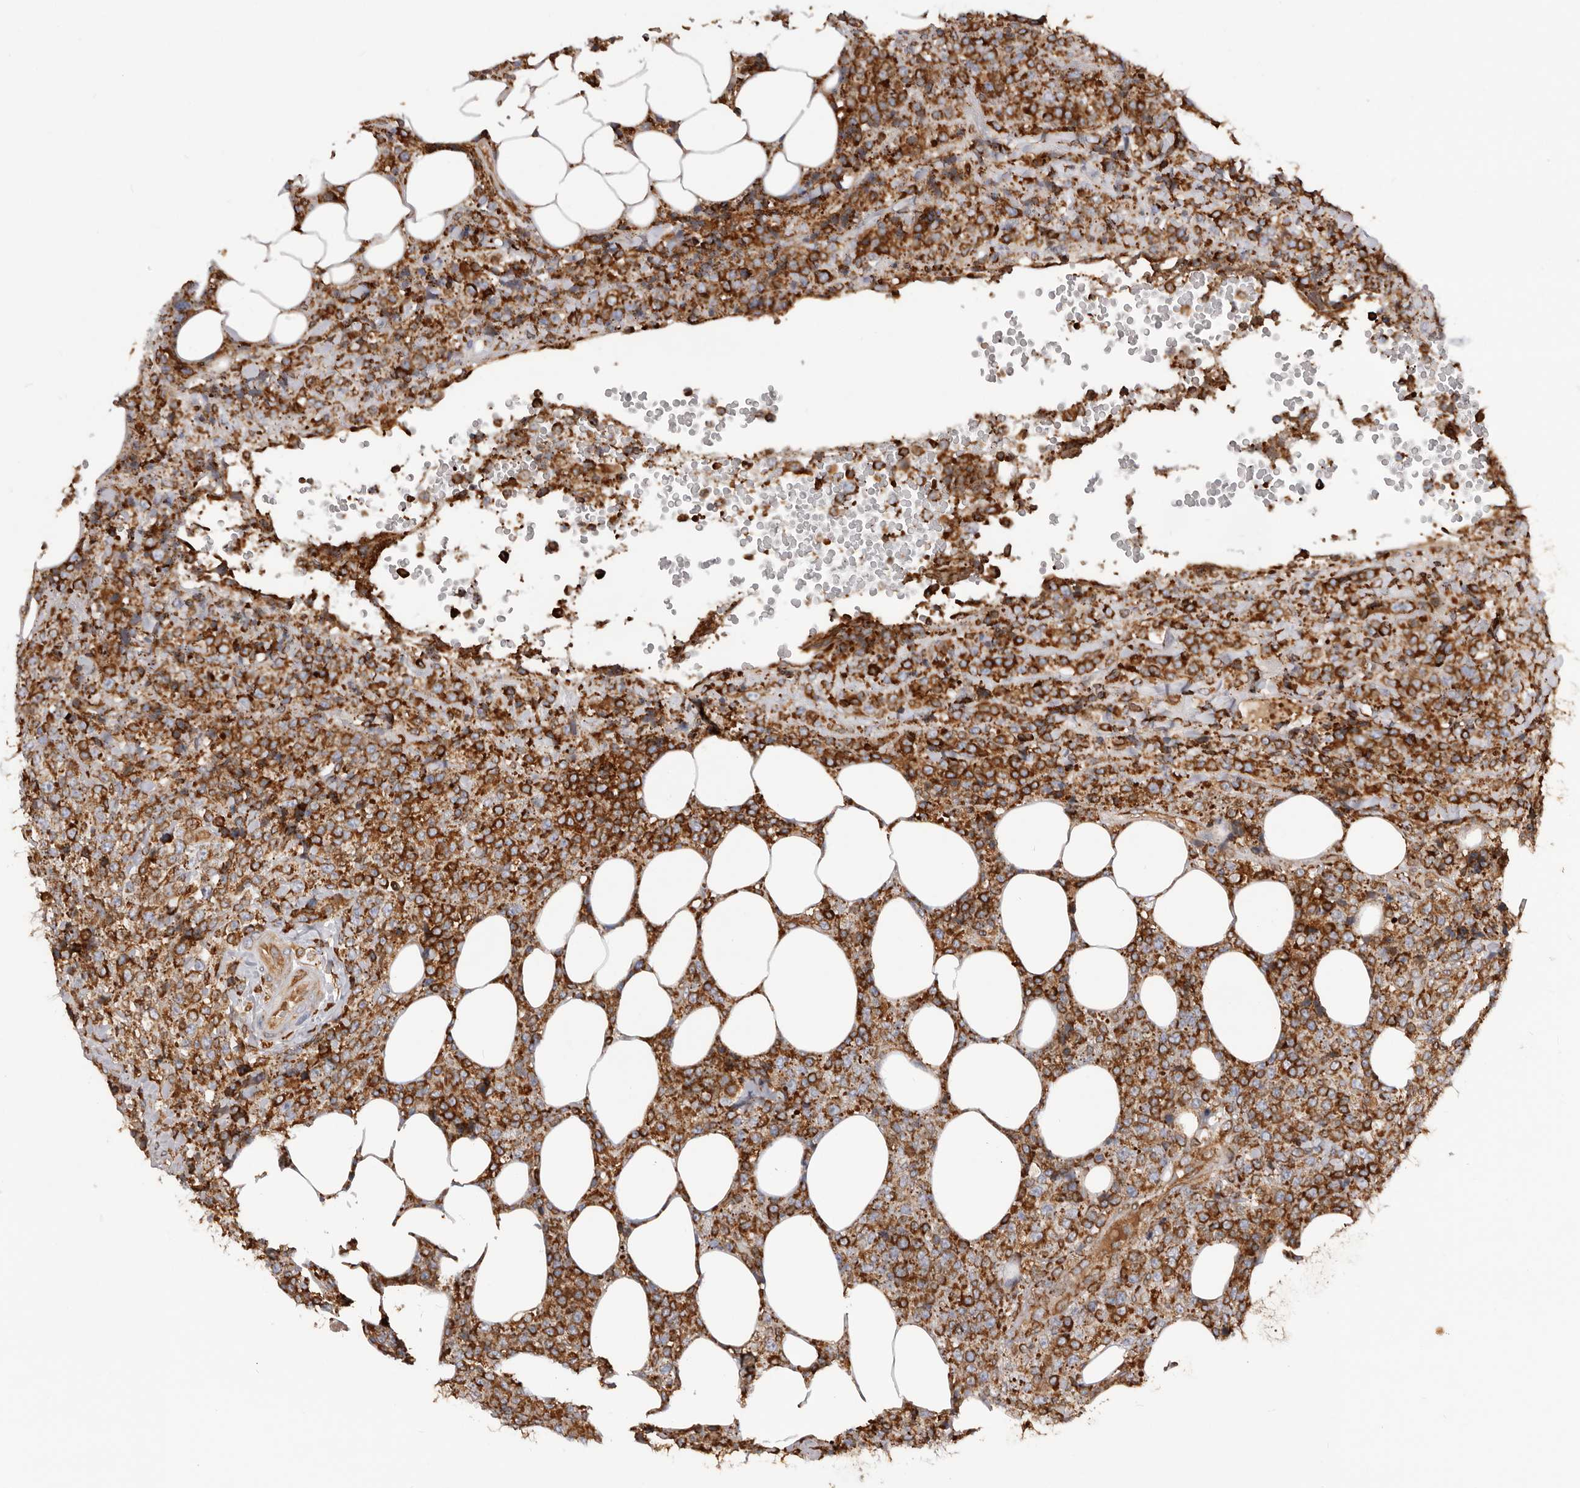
{"staining": {"intensity": "strong", "quantity": ">75%", "location": "cytoplasmic/membranous"}, "tissue": "lymphoma", "cell_type": "Tumor cells", "image_type": "cancer", "snomed": [{"axis": "morphology", "description": "Malignant lymphoma, non-Hodgkin's type, High grade"}, {"axis": "topography", "description": "Lymph node"}], "caption": "High-grade malignant lymphoma, non-Hodgkin's type tissue demonstrates strong cytoplasmic/membranous staining in about >75% of tumor cells", "gene": "QRSL1", "patient": {"sex": "male", "age": 13}}